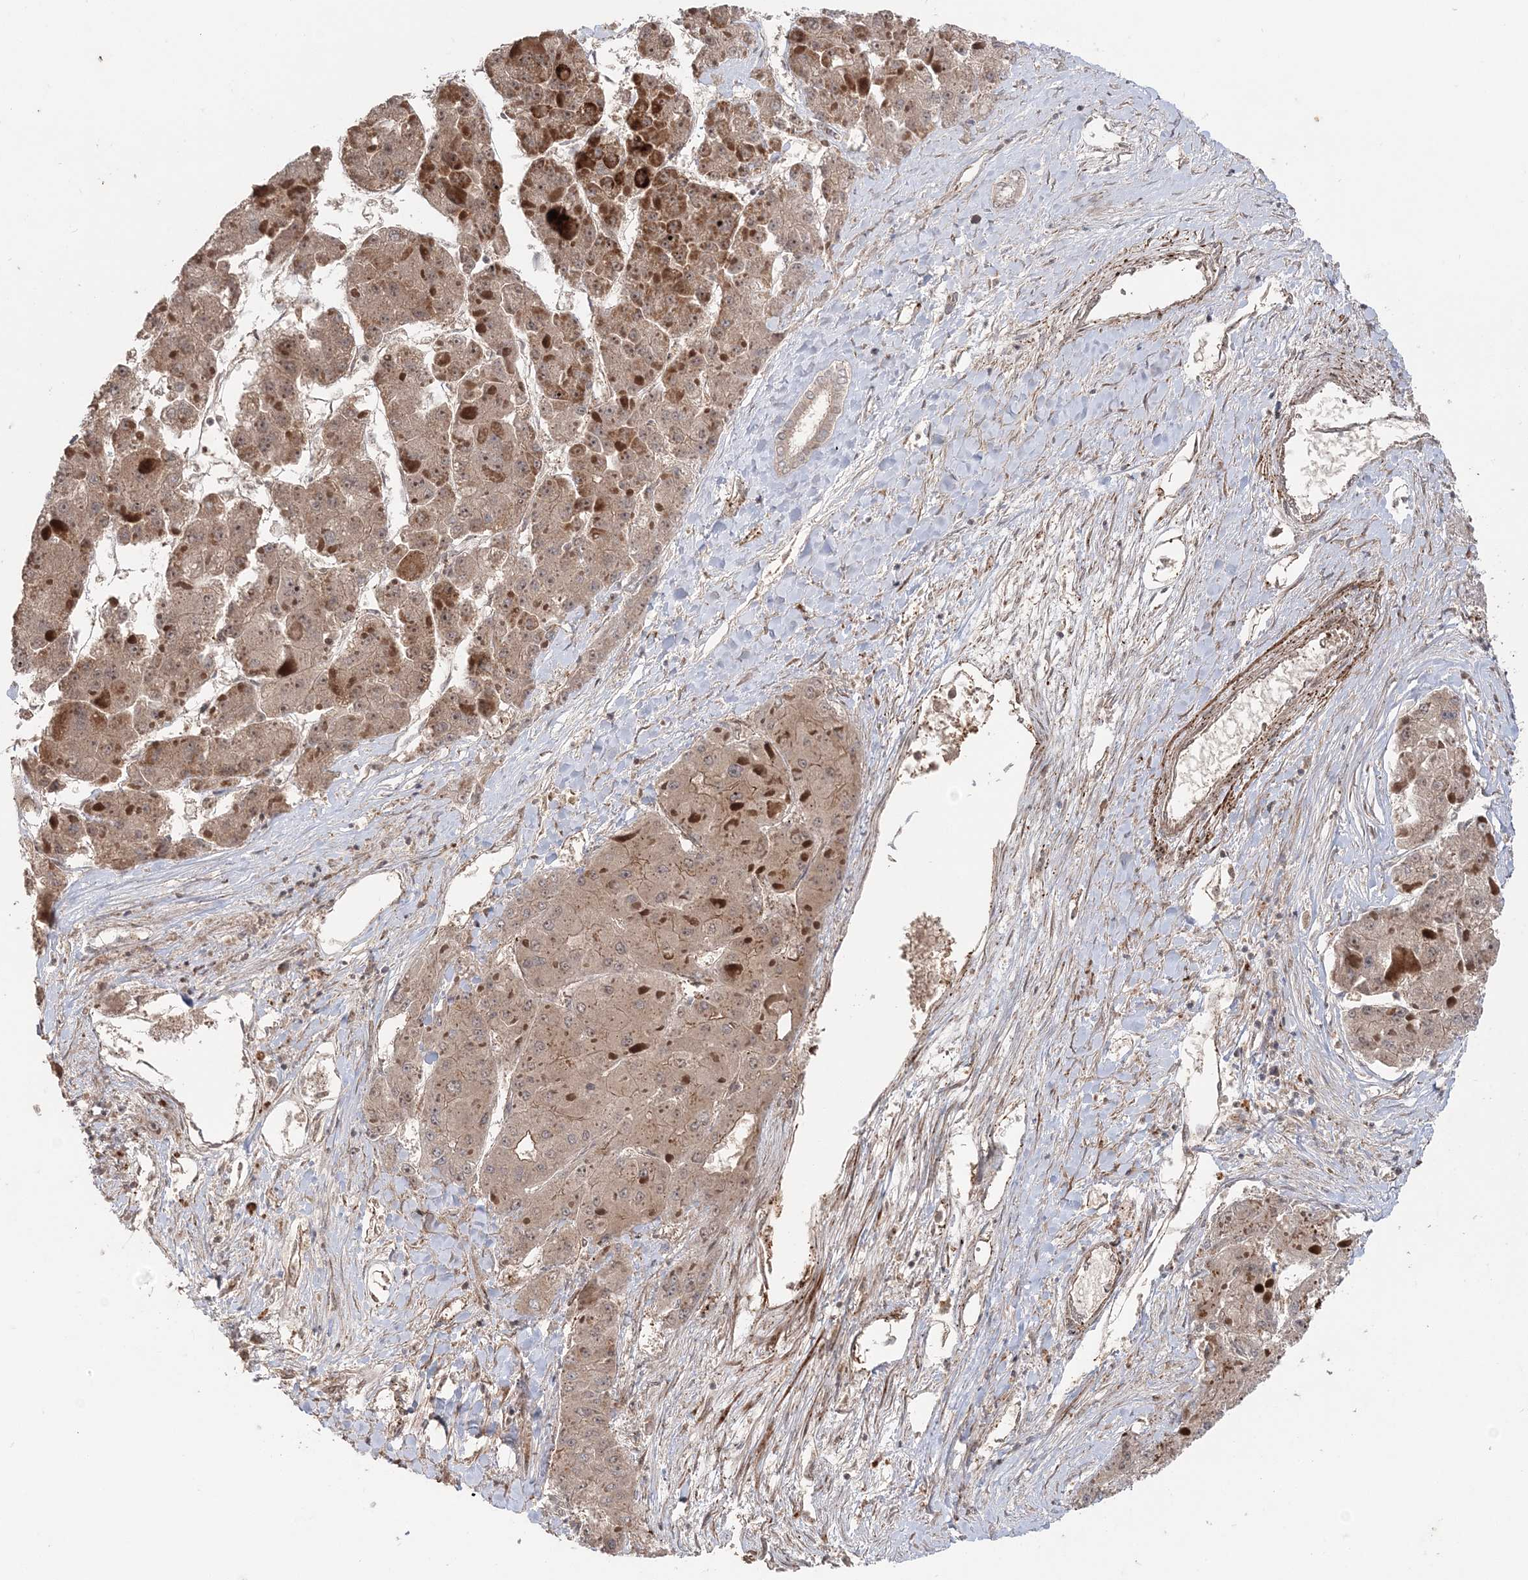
{"staining": {"intensity": "weak", "quantity": ">75%", "location": "cytoplasmic/membranous"}, "tissue": "liver cancer", "cell_type": "Tumor cells", "image_type": "cancer", "snomed": [{"axis": "morphology", "description": "Carcinoma, Hepatocellular, NOS"}, {"axis": "topography", "description": "Liver"}], "caption": "About >75% of tumor cells in liver cancer (hepatocellular carcinoma) exhibit weak cytoplasmic/membranous protein positivity as visualized by brown immunohistochemical staining.", "gene": "UBTD2", "patient": {"sex": "female", "age": 73}}